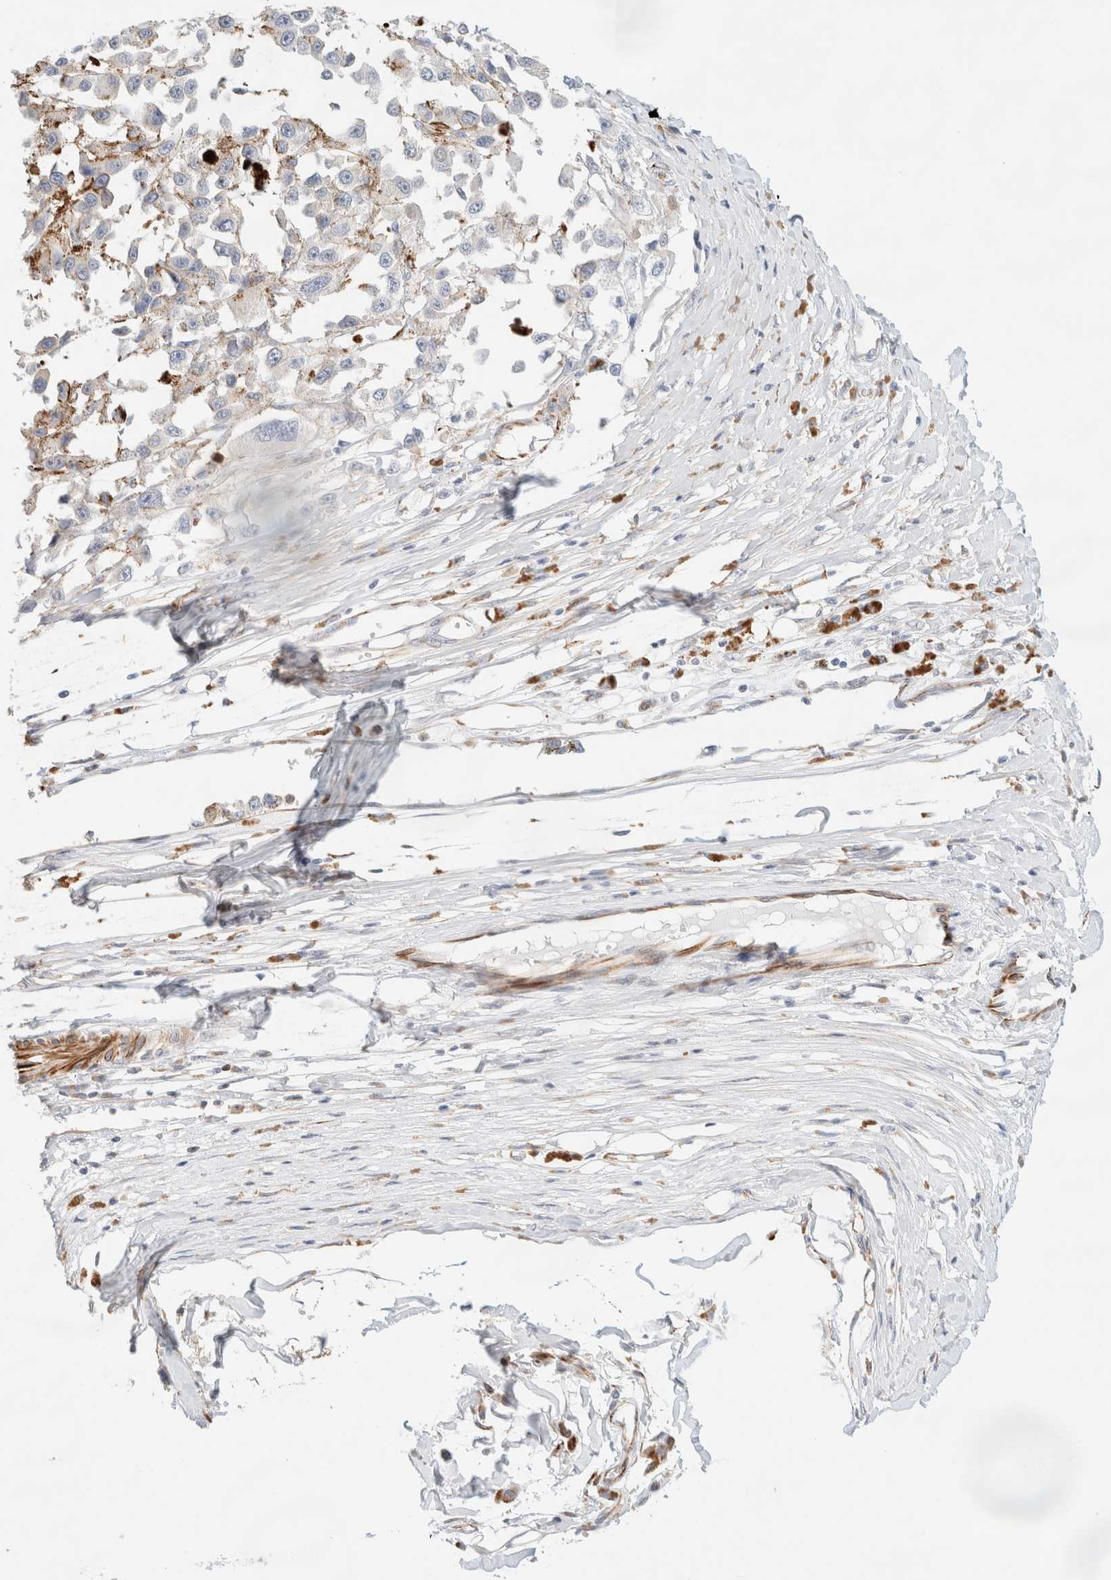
{"staining": {"intensity": "negative", "quantity": "none", "location": "none"}, "tissue": "melanoma", "cell_type": "Tumor cells", "image_type": "cancer", "snomed": [{"axis": "morphology", "description": "Malignant melanoma, Metastatic site"}, {"axis": "topography", "description": "Lymph node"}], "caption": "This is an immunohistochemistry image of human melanoma. There is no staining in tumor cells.", "gene": "SLC25A48", "patient": {"sex": "male", "age": 59}}